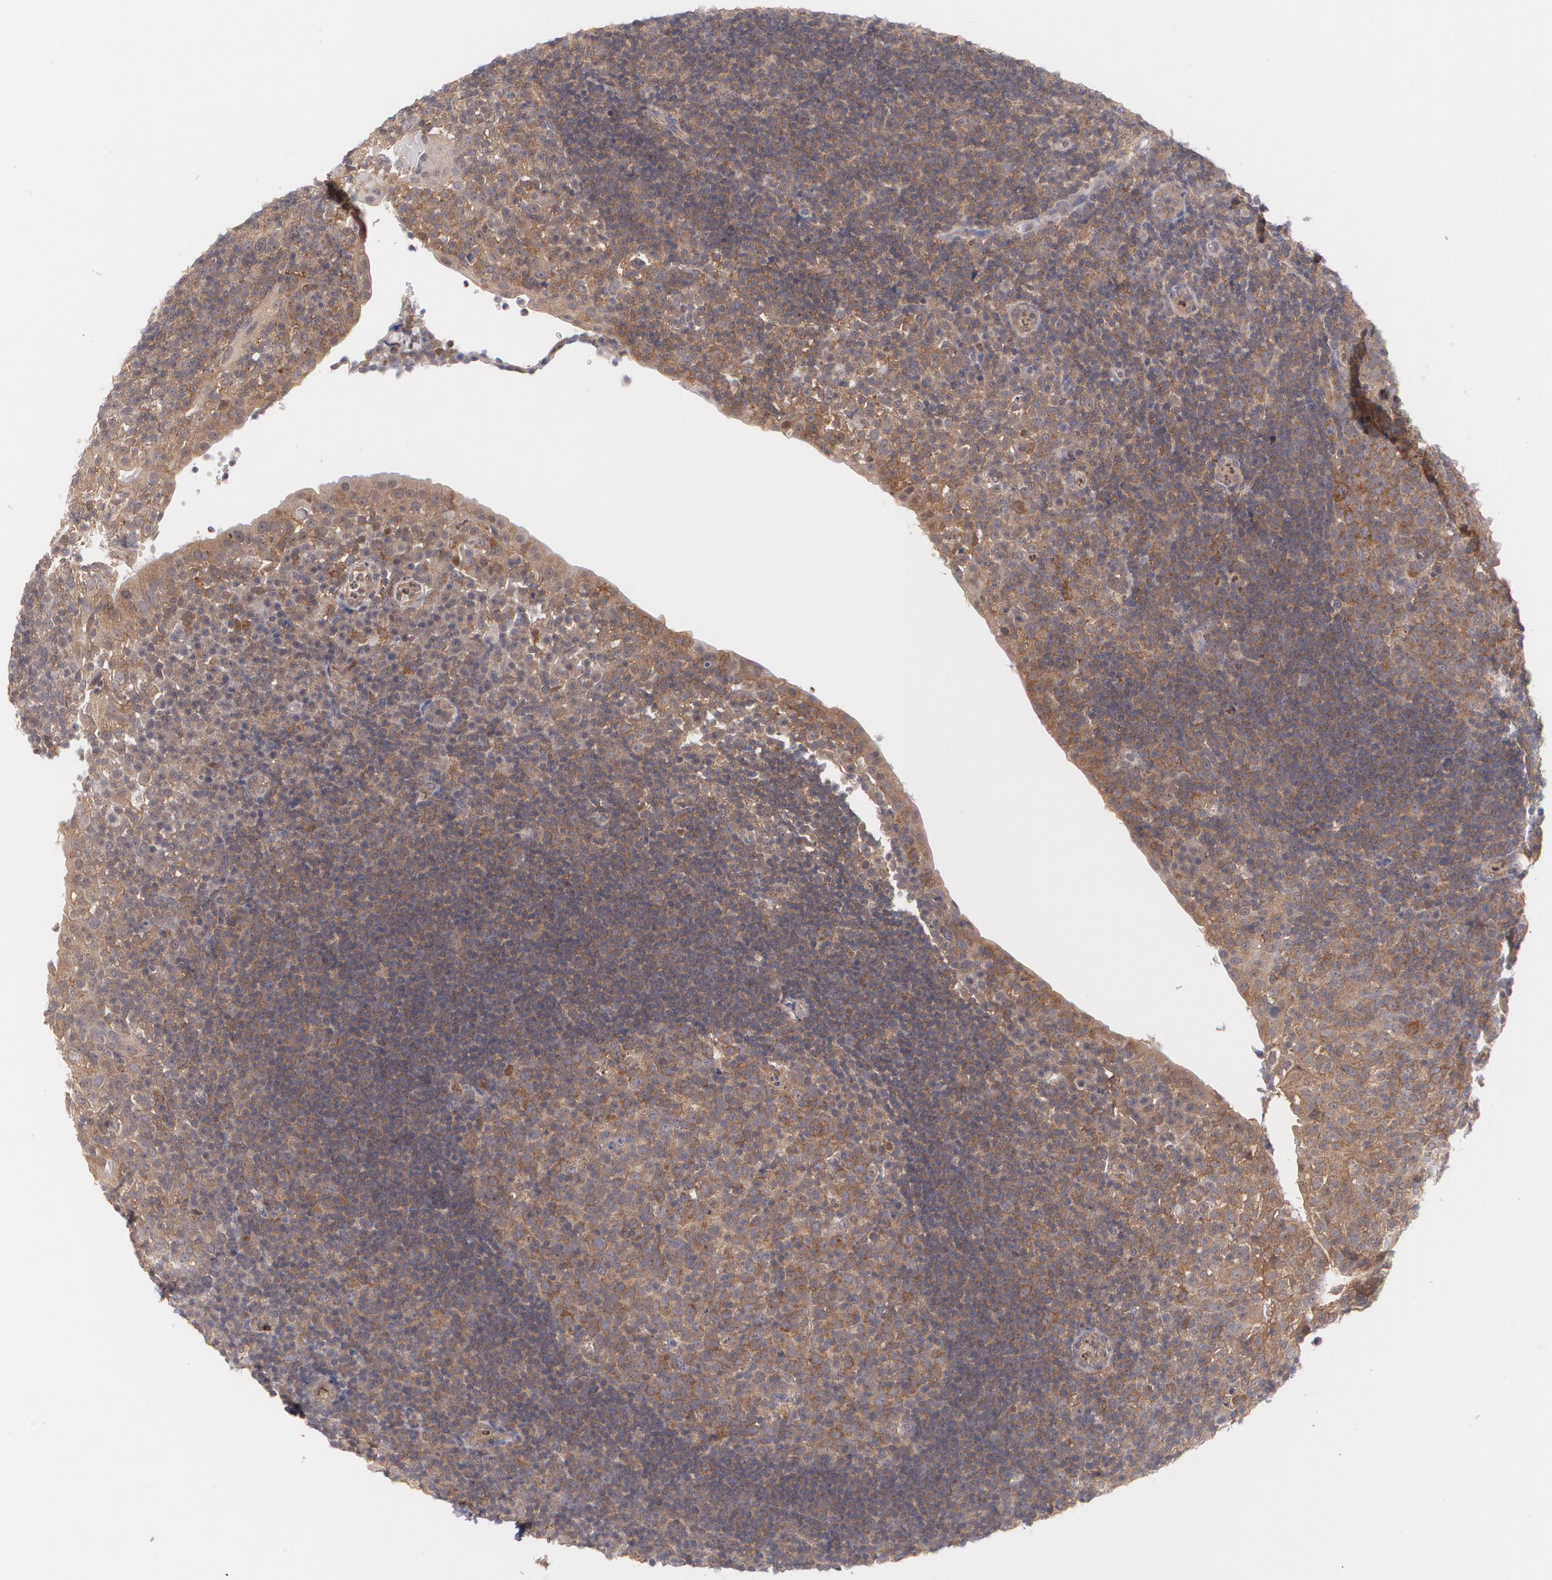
{"staining": {"intensity": "weak", "quantity": "25%-75%", "location": "cytoplasmic/membranous"}, "tissue": "tonsil", "cell_type": "Germinal center cells", "image_type": "normal", "snomed": [{"axis": "morphology", "description": "Normal tissue, NOS"}, {"axis": "topography", "description": "Tonsil"}], "caption": "Benign tonsil reveals weak cytoplasmic/membranous expression in about 25%-75% of germinal center cells, visualized by immunohistochemistry. The staining is performed using DAB (3,3'-diaminobenzidine) brown chromogen to label protein expression. The nuclei are counter-stained blue using hematoxylin.", "gene": "HTT", "patient": {"sex": "female", "age": 40}}